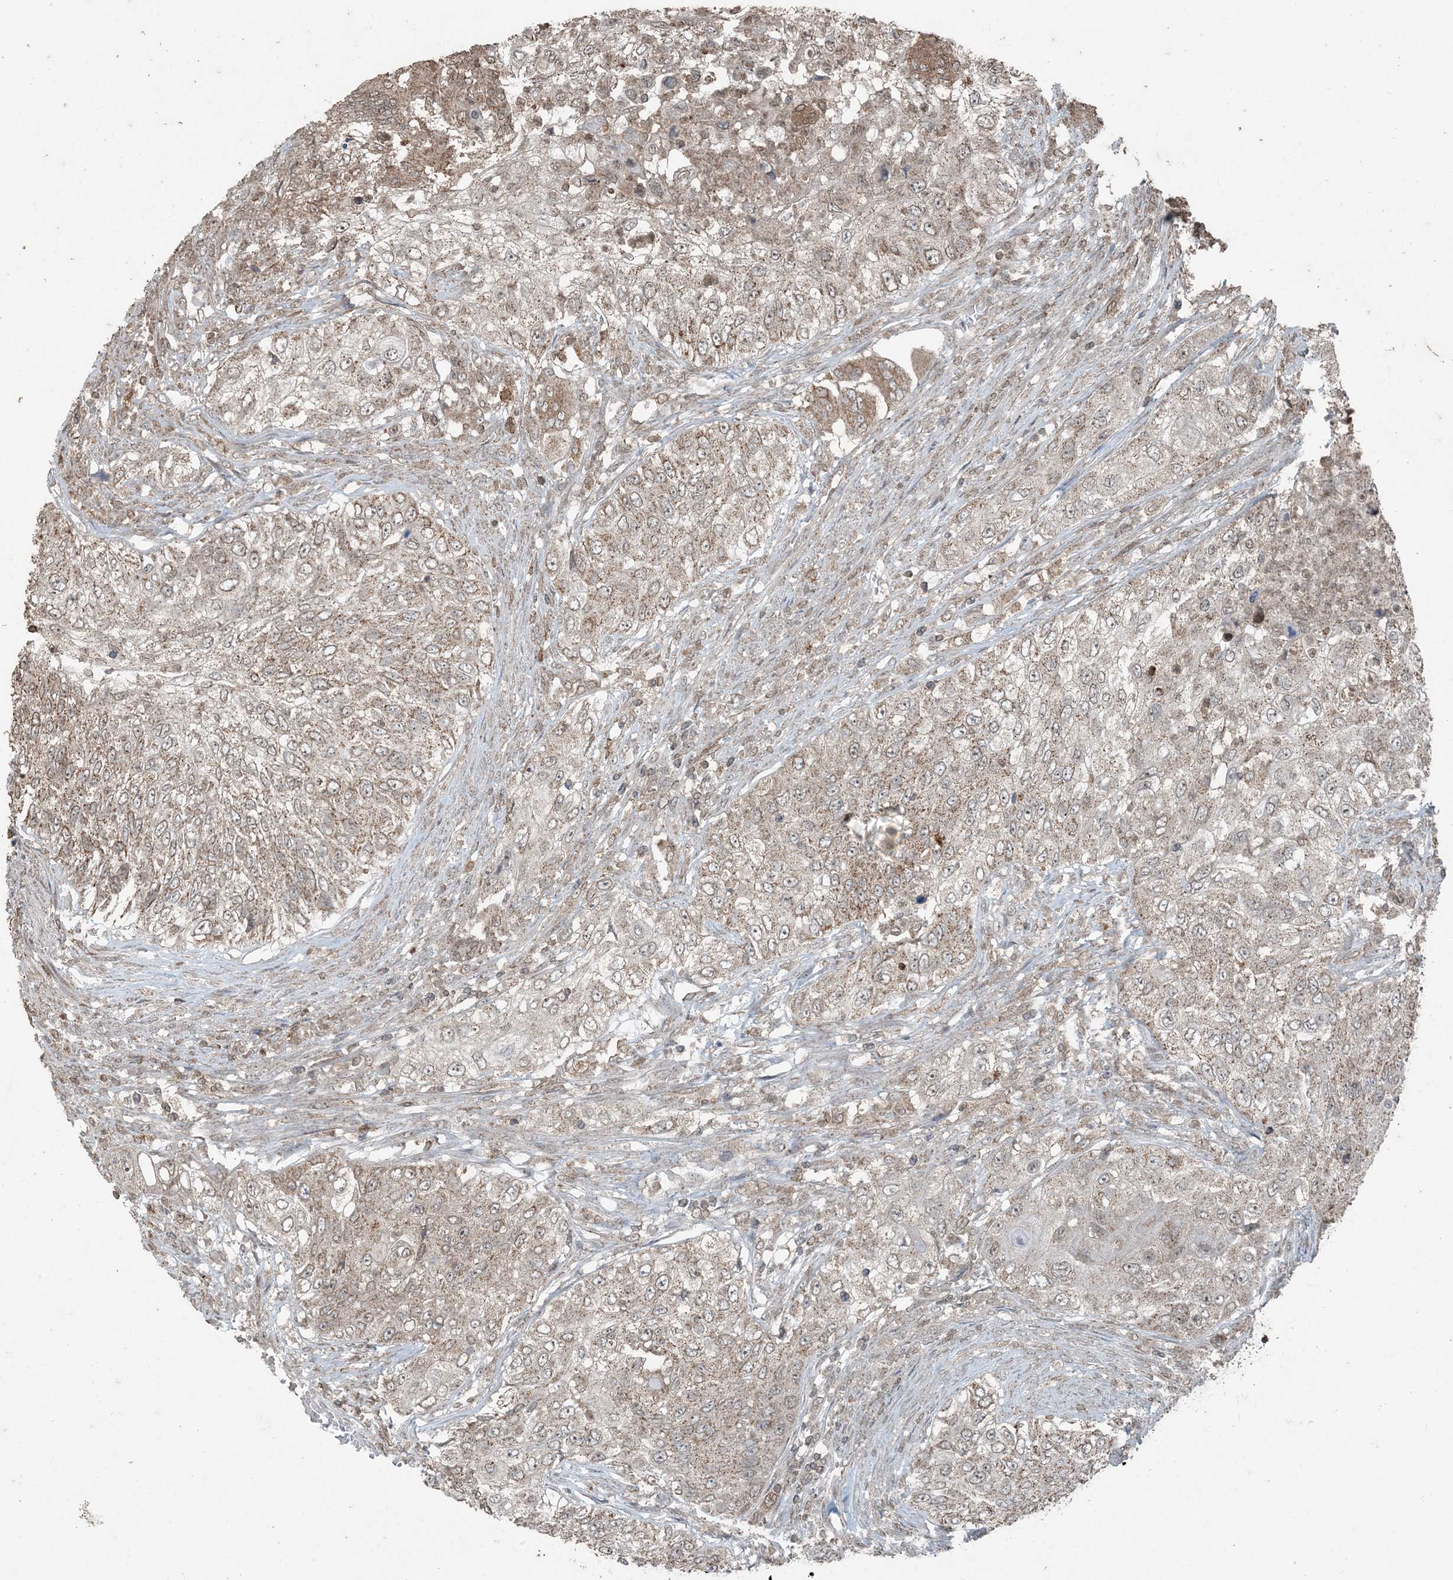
{"staining": {"intensity": "moderate", "quantity": ">75%", "location": "cytoplasmic/membranous"}, "tissue": "urothelial cancer", "cell_type": "Tumor cells", "image_type": "cancer", "snomed": [{"axis": "morphology", "description": "Urothelial carcinoma, High grade"}, {"axis": "topography", "description": "Urinary bladder"}], "caption": "Urothelial cancer tissue exhibits moderate cytoplasmic/membranous staining in approximately >75% of tumor cells, visualized by immunohistochemistry.", "gene": "GNL1", "patient": {"sex": "female", "age": 60}}